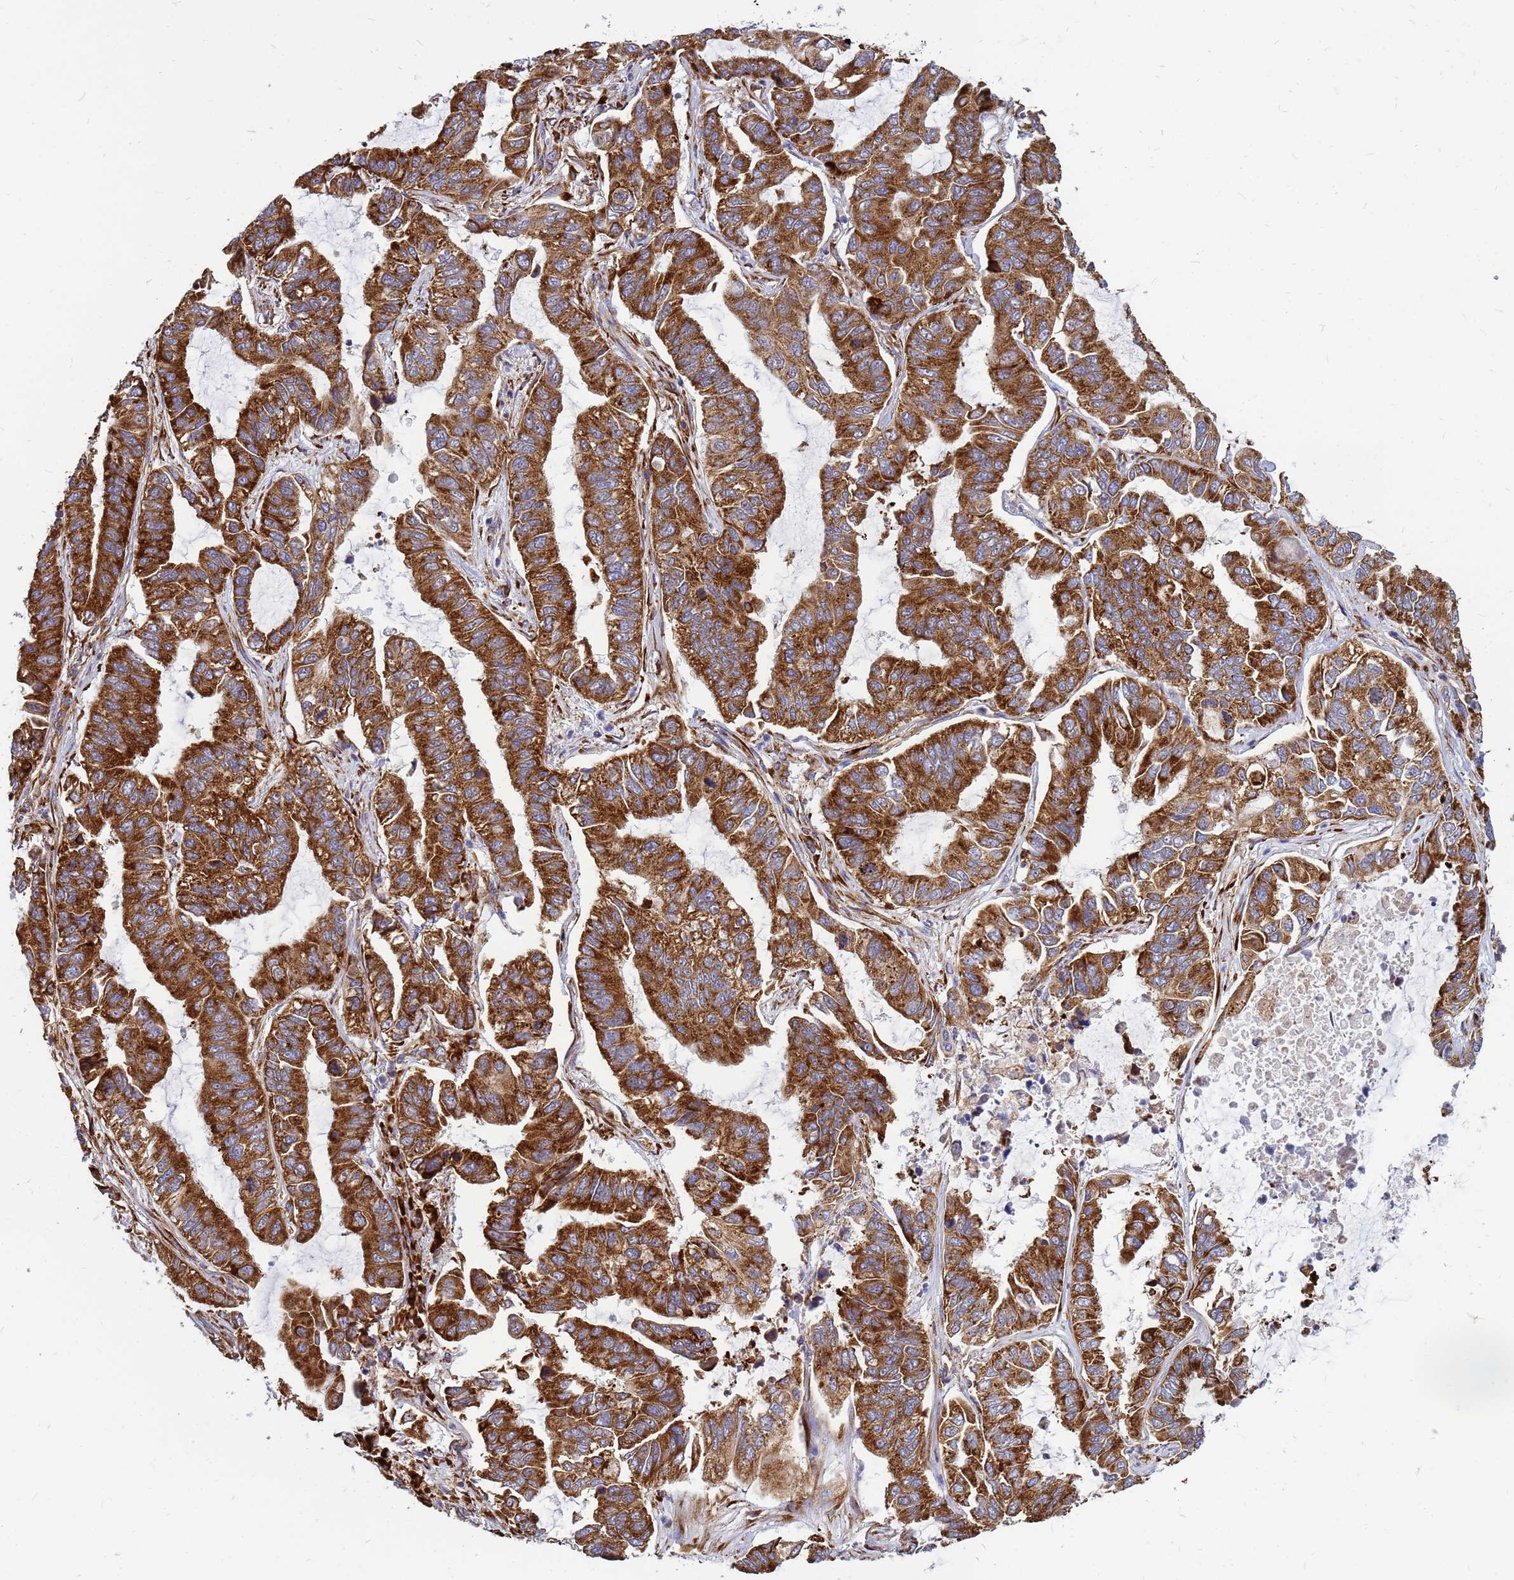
{"staining": {"intensity": "strong", "quantity": ">75%", "location": "cytoplasmic/membranous"}, "tissue": "lung cancer", "cell_type": "Tumor cells", "image_type": "cancer", "snomed": [{"axis": "morphology", "description": "Adenocarcinoma, NOS"}, {"axis": "topography", "description": "Lung"}], "caption": "Immunohistochemistry (IHC) histopathology image of neoplastic tissue: human lung cancer (adenocarcinoma) stained using immunohistochemistry (IHC) shows high levels of strong protein expression localized specifically in the cytoplasmic/membranous of tumor cells, appearing as a cytoplasmic/membranous brown color.", "gene": "RPL8", "patient": {"sex": "male", "age": 64}}